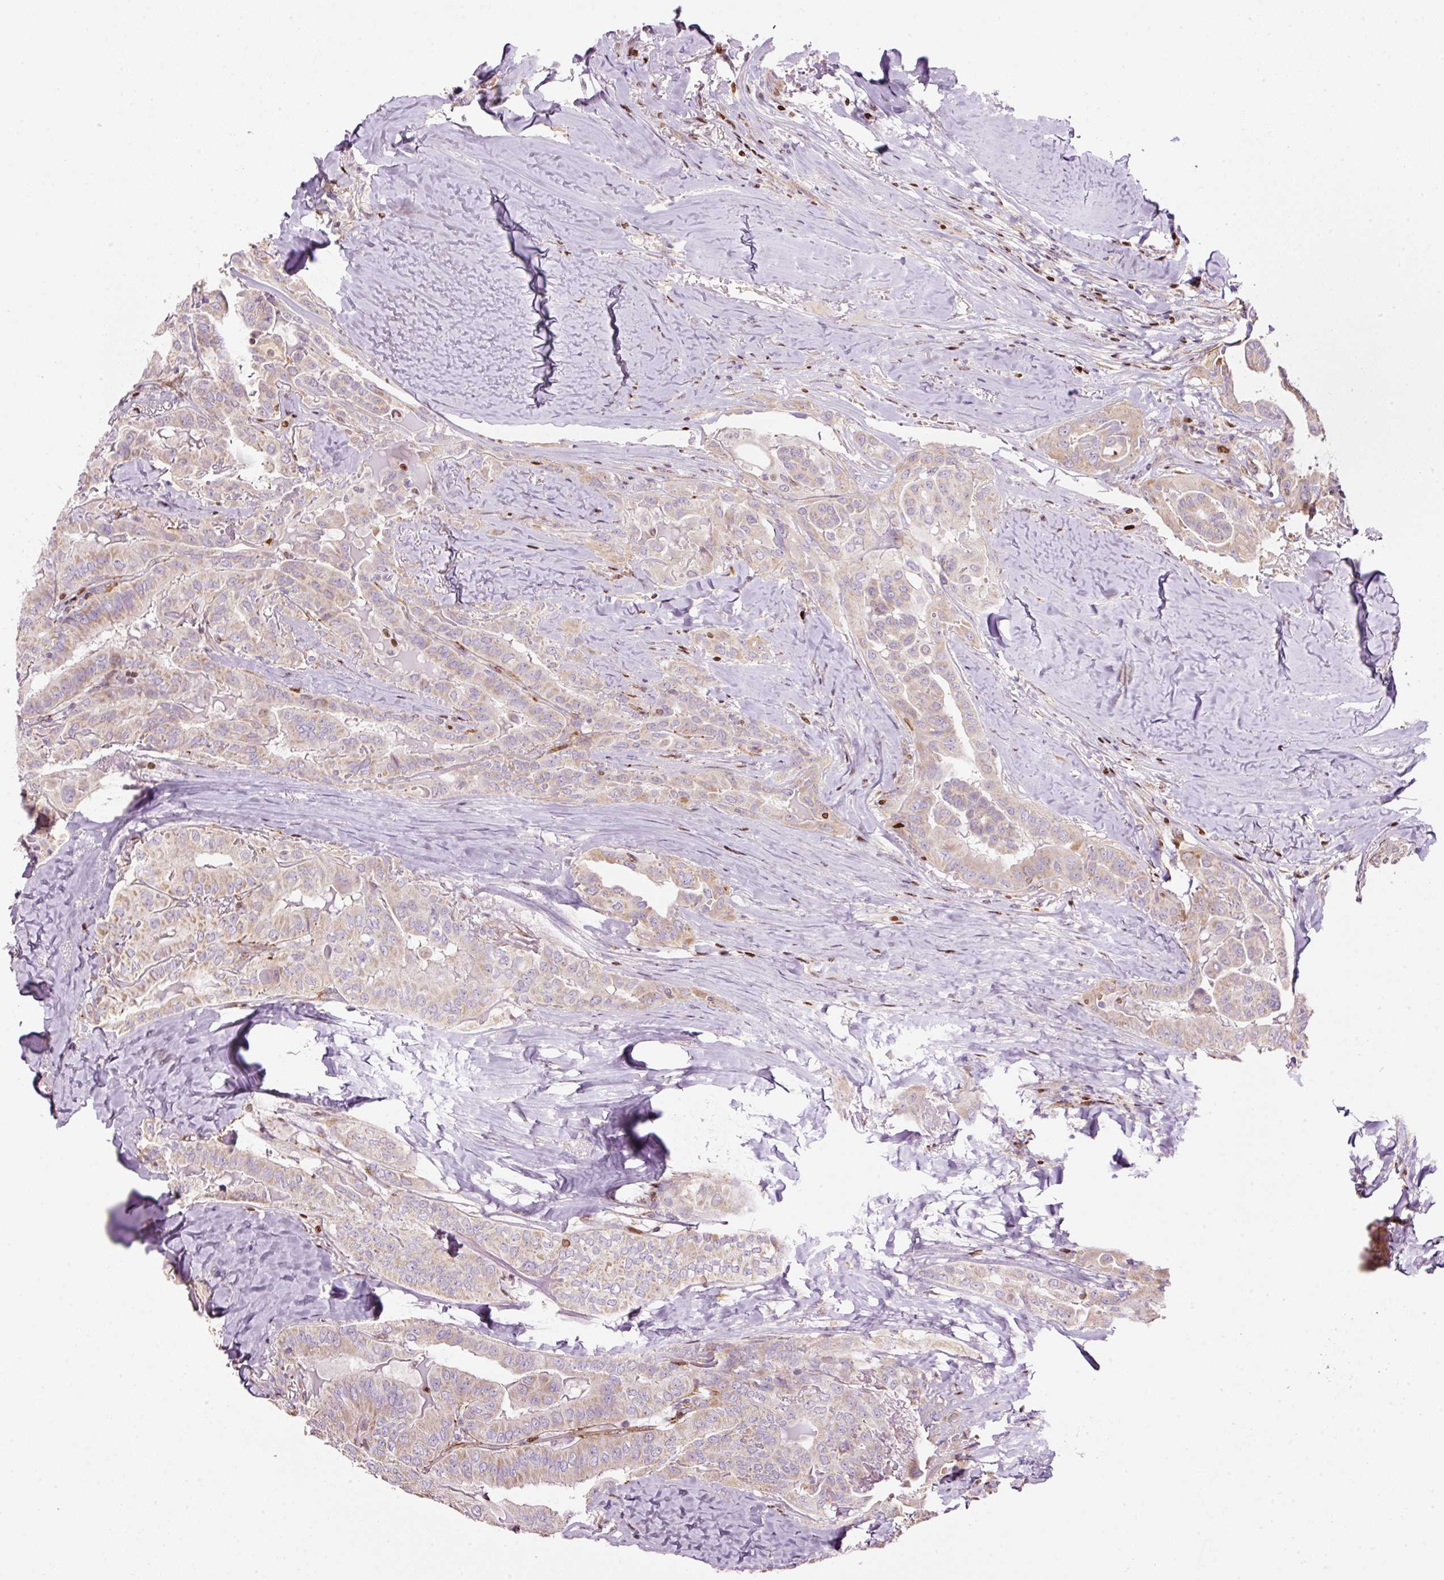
{"staining": {"intensity": "weak", "quantity": "25%-75%", "location": "cytoplasmic/membranous"}, "tissue": "thyroid cancer", "cell_type": "Tumor cells", "image_type": "cancer", "snomed": [{"axis": "morphology", "description": "Papillary adenocarcinoma, NOS"}, {"axis": "topography", "description": "Thyroid gland"}], "caption": "A brown stain shows weak cytoplasmic/membranous positivity of a protein in human thyroid cancer tumor cells.", "gene": "TMEM8B", "patient": {"sex": "female", "age": 68}}